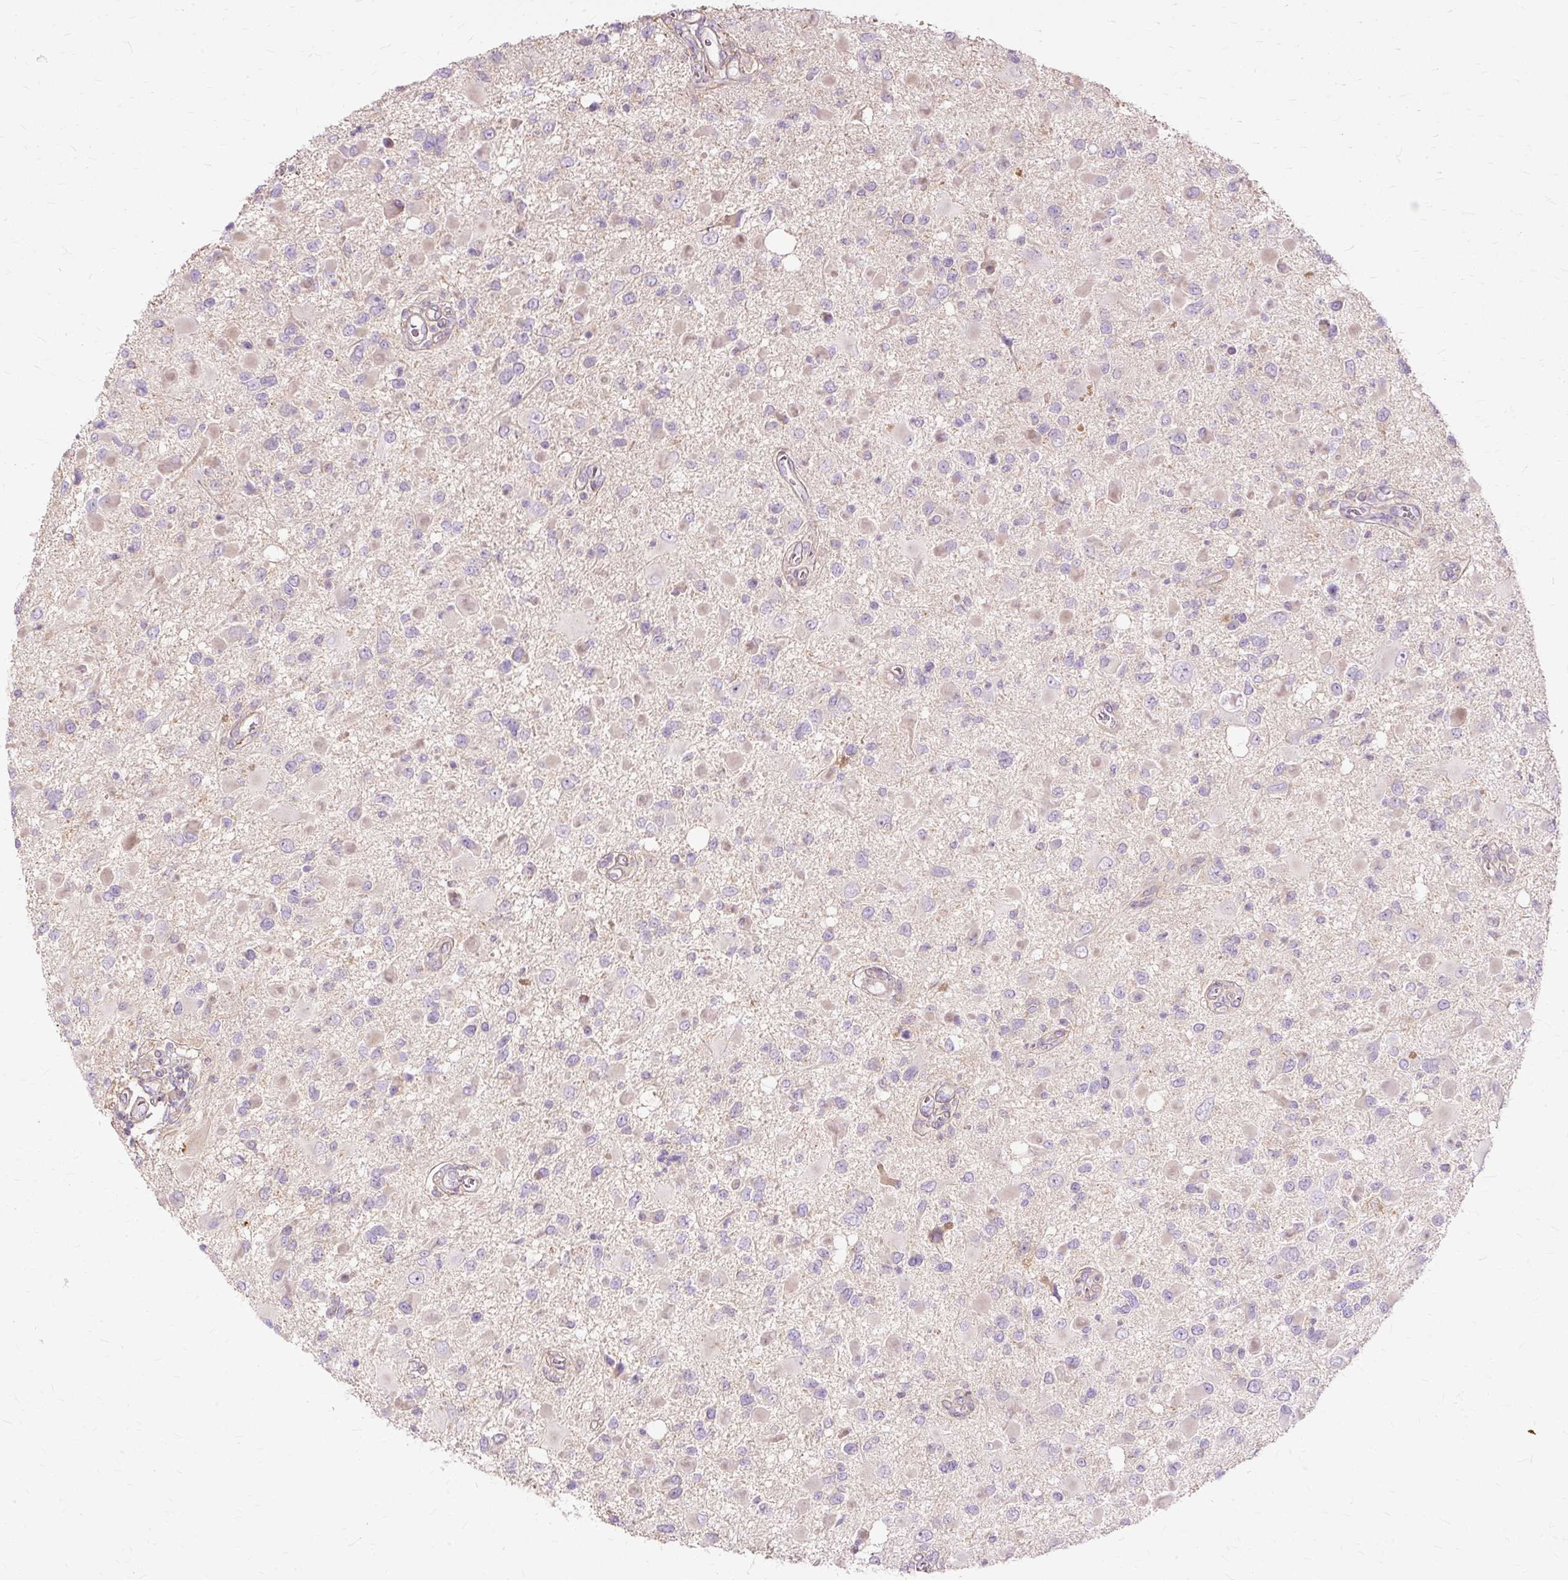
{"staining": {"intensity": "negative", "quantity": "none", "location": "none"}, "tissue": "glioma", "cell_type": "Tumor cells", "image_type": "cancer", "snomed": [{"axis": "morphology", "description": "Glioma, malignant, High grade"}, {"axis": "topography", "description": "Brain"}], "caption": "Tumor cells show no significant staining in glioma. Nuclei are stained in blue.", "gene": "TSPAN8", "patient": {"sex": "male", "age": 53}}